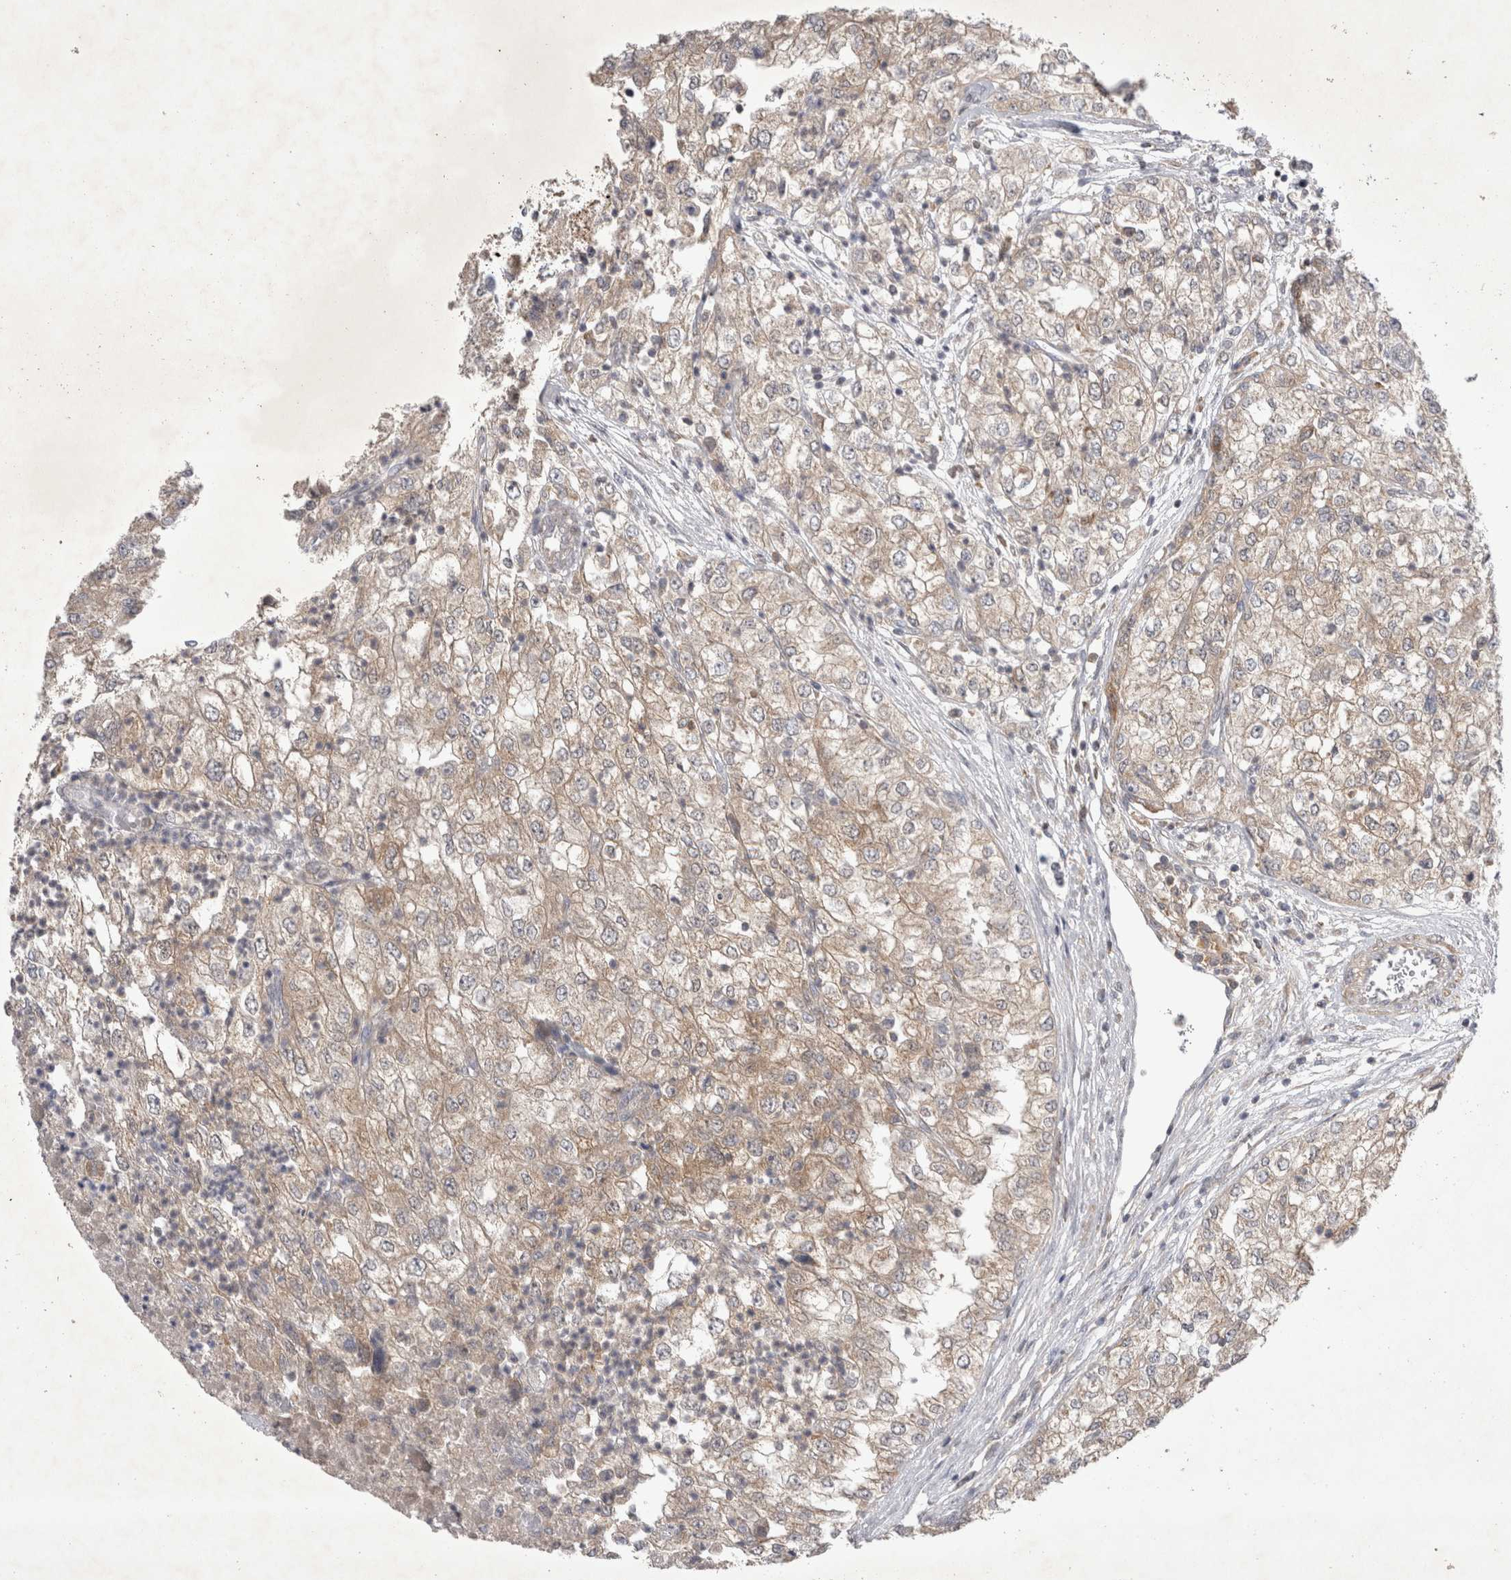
{"staining": {"intensity": "moderate", "quantity": ">75%", "location": "cytoplasmic/membranous"}, "tissue": "renal cancer", "cell_type": "Tumor cells", "image_type": "cancer", "snomed": [{"axis": "morphology", "description": "Adenocarcinoma, NOS"}, {"axis": "topography", "description": "Kidney"}], "caption": "Immunohistochemistry (IHC) of human renal cancer demonstrates medium levels of moderate cytoplasmic/membranous positivity in approximately >75% of tumor cells.", "gene": "SRD5A3", "patient": {"sex": "female", "age": 54}}